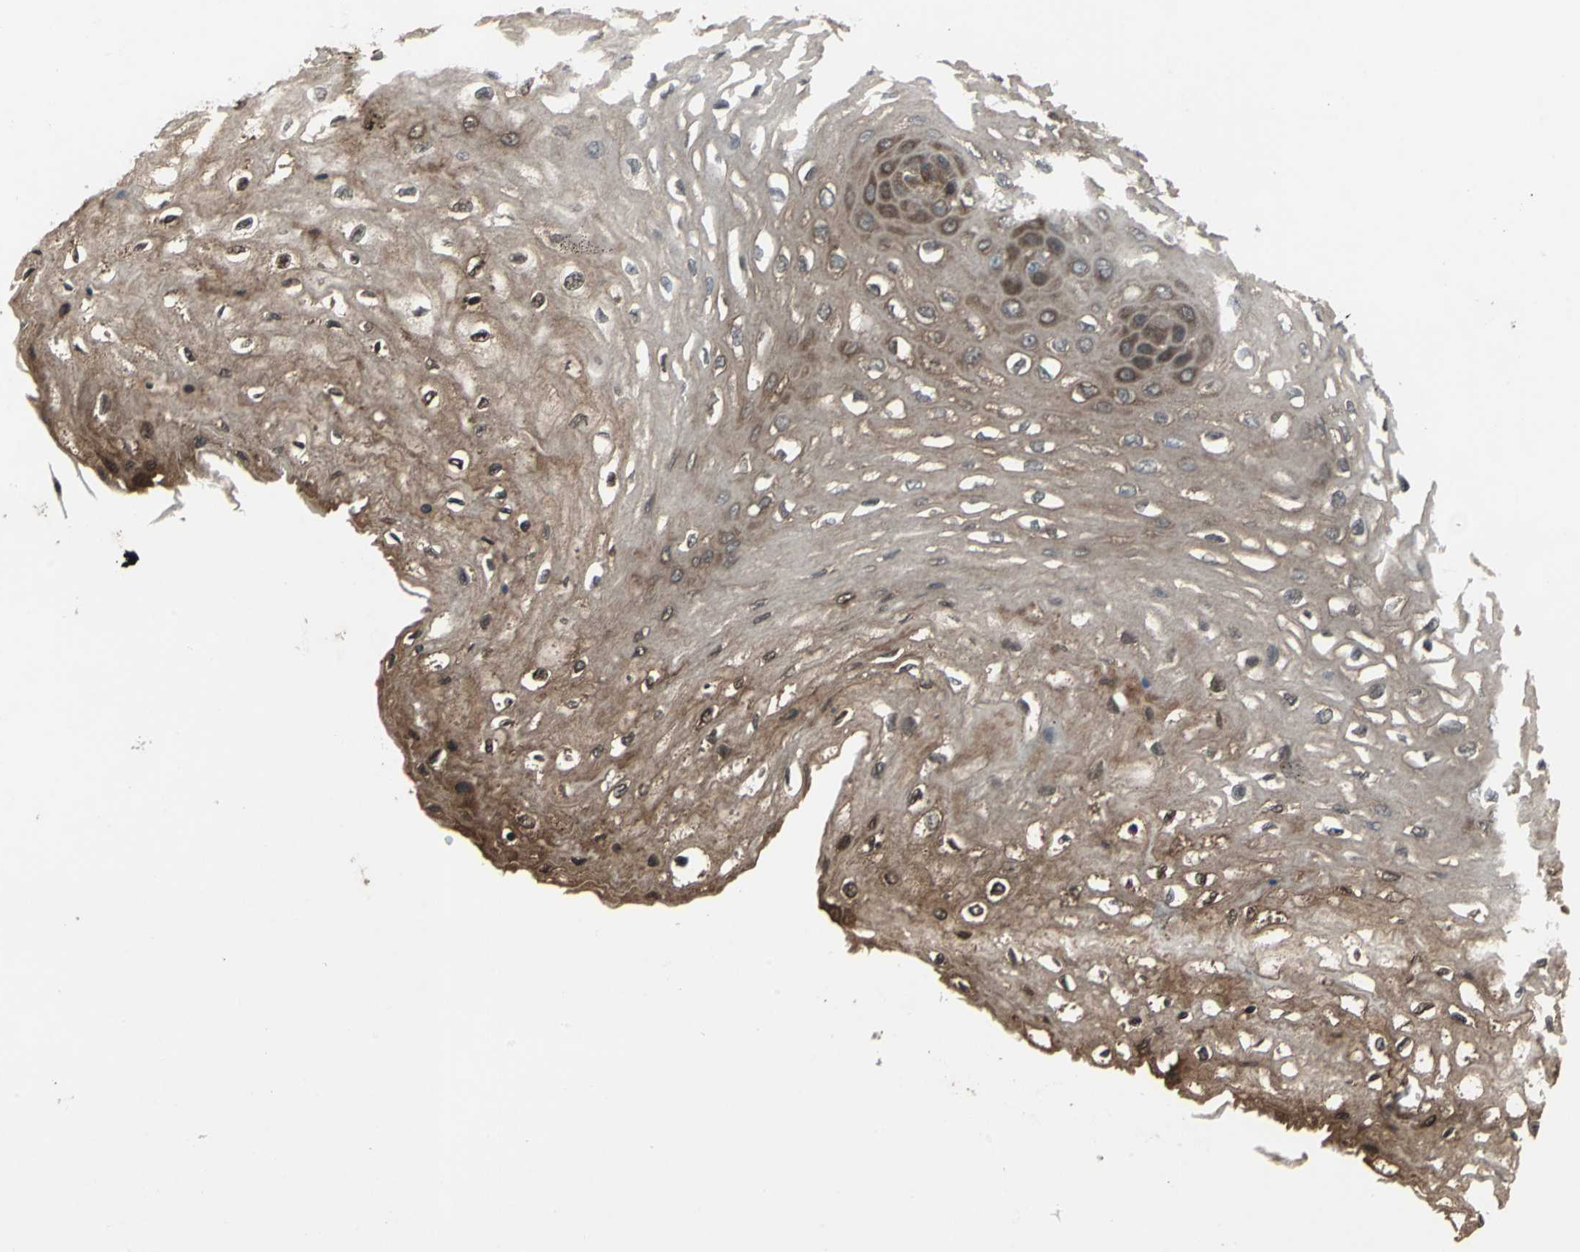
{"staining": {"intensity": "strong", "quantity": ">75%", "location": "cytoplasmic/membranous"}, "tissue": "esophagus", "cell_type": "Squamous epithelial cells", "image_type": "normal", "snomed": [{"axis": "morphology", "description": "Normal tissue, NOS"}, {"axis": "topography", "description": "Esophagus"}], "caption": "Protein staining of unremarkable esophagus demonstrates strong cytoplasmic/membranous staining in approximately >75% of squamous epithelial cells.", "gene": "CAPN1", "patient": {"sex": "female", "age": 72}}